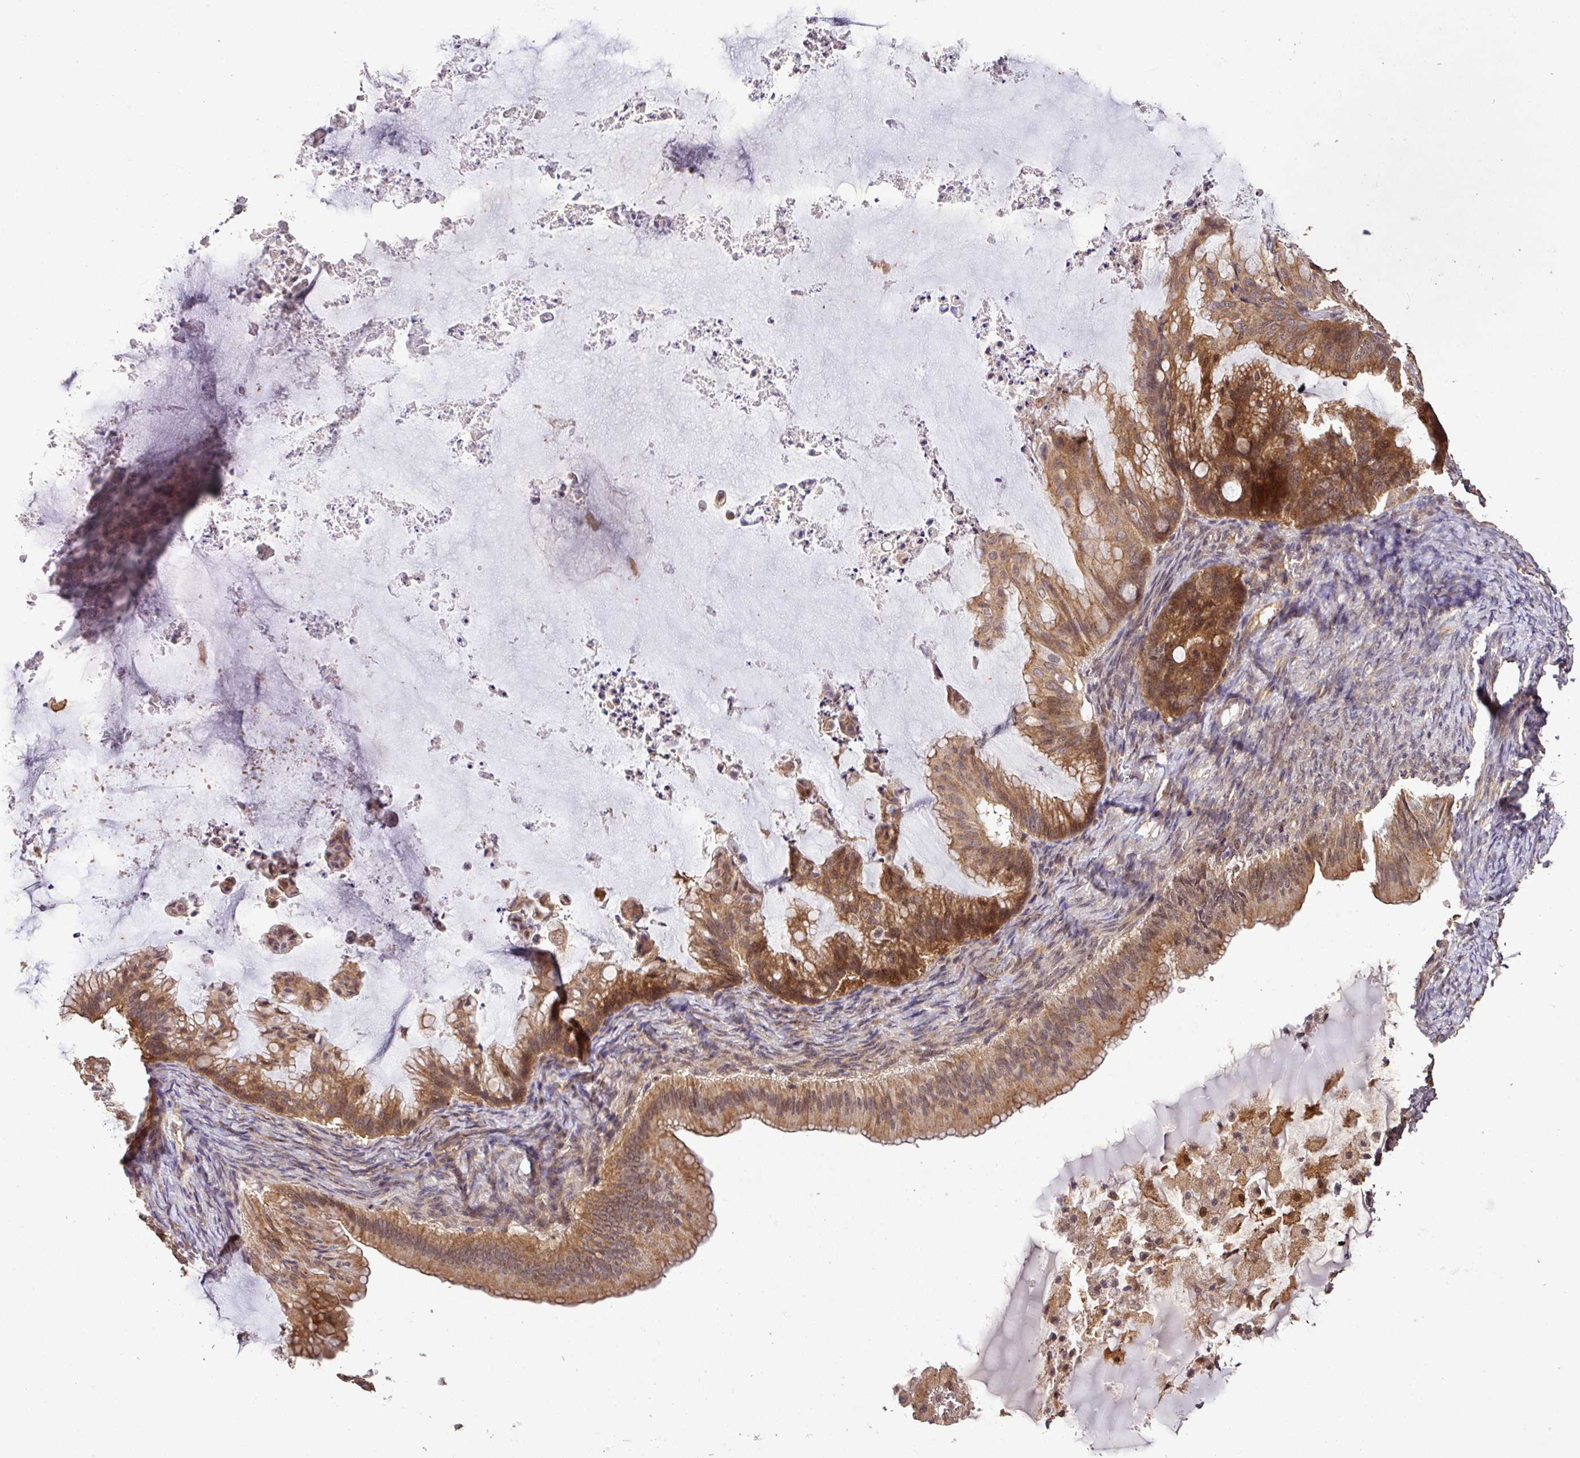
{"staining": {"intensity": "moderate", "quantity": ">75%", "location": "cytoplasmic/membranous,nuclear"}, "tissue": "ovarian cancer", "cell_type": "Tumor cells", "image_type": "cancer", "snomed": [{"axis": "morphology", "description": "Cystadenocarcinoma, mucinous, NOS"}, {"axis": "topography", "description": "Ovary"}], "caption": "Ovarian cancer tissue shows moderate cytoplasmic/membranous and nuclear positivity in about >75% of tumor cells, visualized by immunohistochemistry.", "gene": "FAIM", "patient": {"sex": "female", "age": 71}}